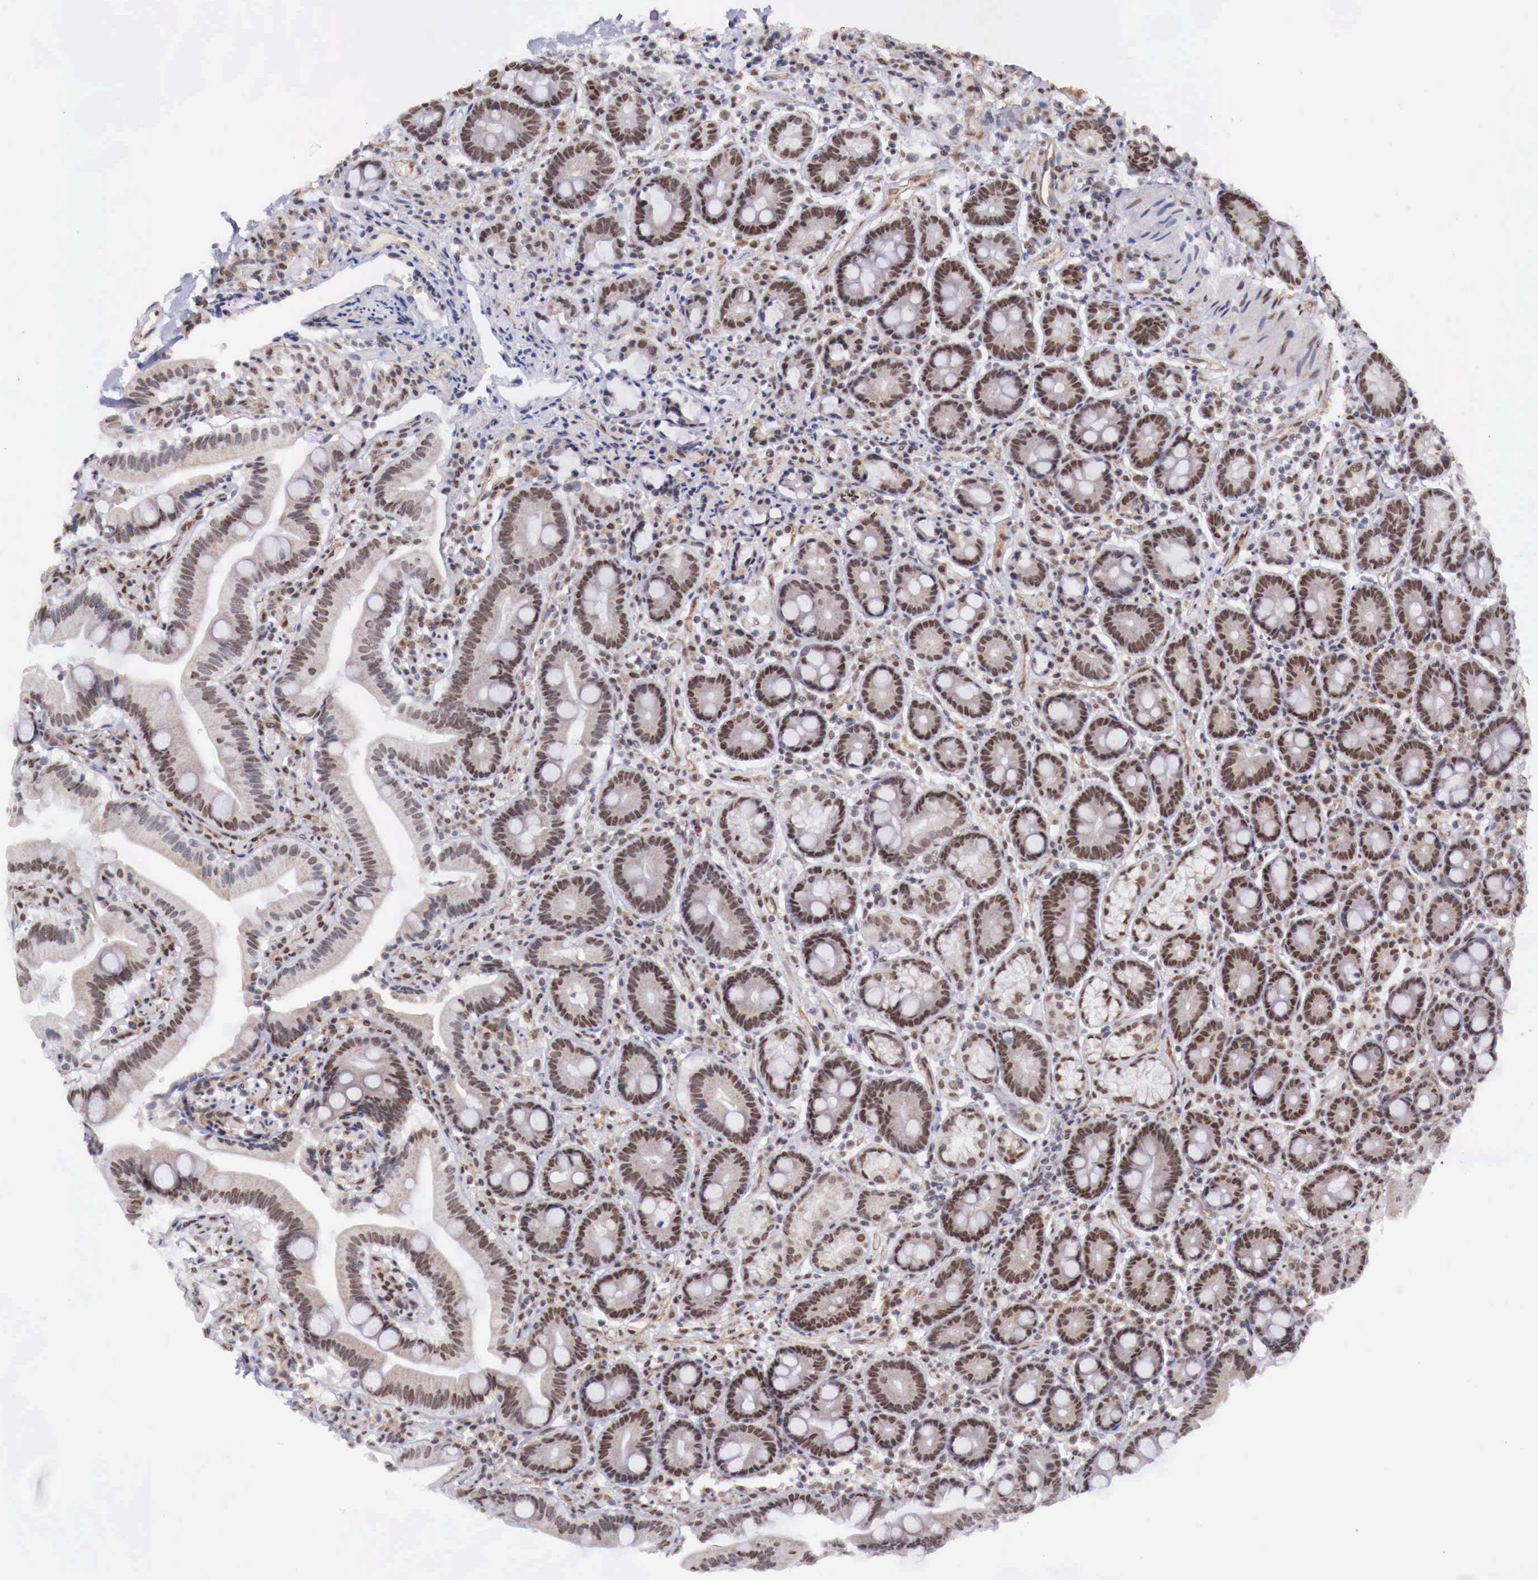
{"staining": {"intensity": "moderate", "quantity": ">75%", "location": "cytoplasmic/membranous,nuclear"}, "tissue": "duodenum", "cell_type": "Glandular cells", "image_type": "normal", "snomed": [{"axis": "morphology", "description": "Normal tissue, NOS"}, {"axis": "topography", "description": "Duodenum"}], "caption": "Duodenum stained with immunohistochemistry reveals moderate cytoplasmic/membranous,nuclear positivity in about >75% of glandular cells.", "gene": "FOXP2", "patient": {"sex": "female", "age": 77}}